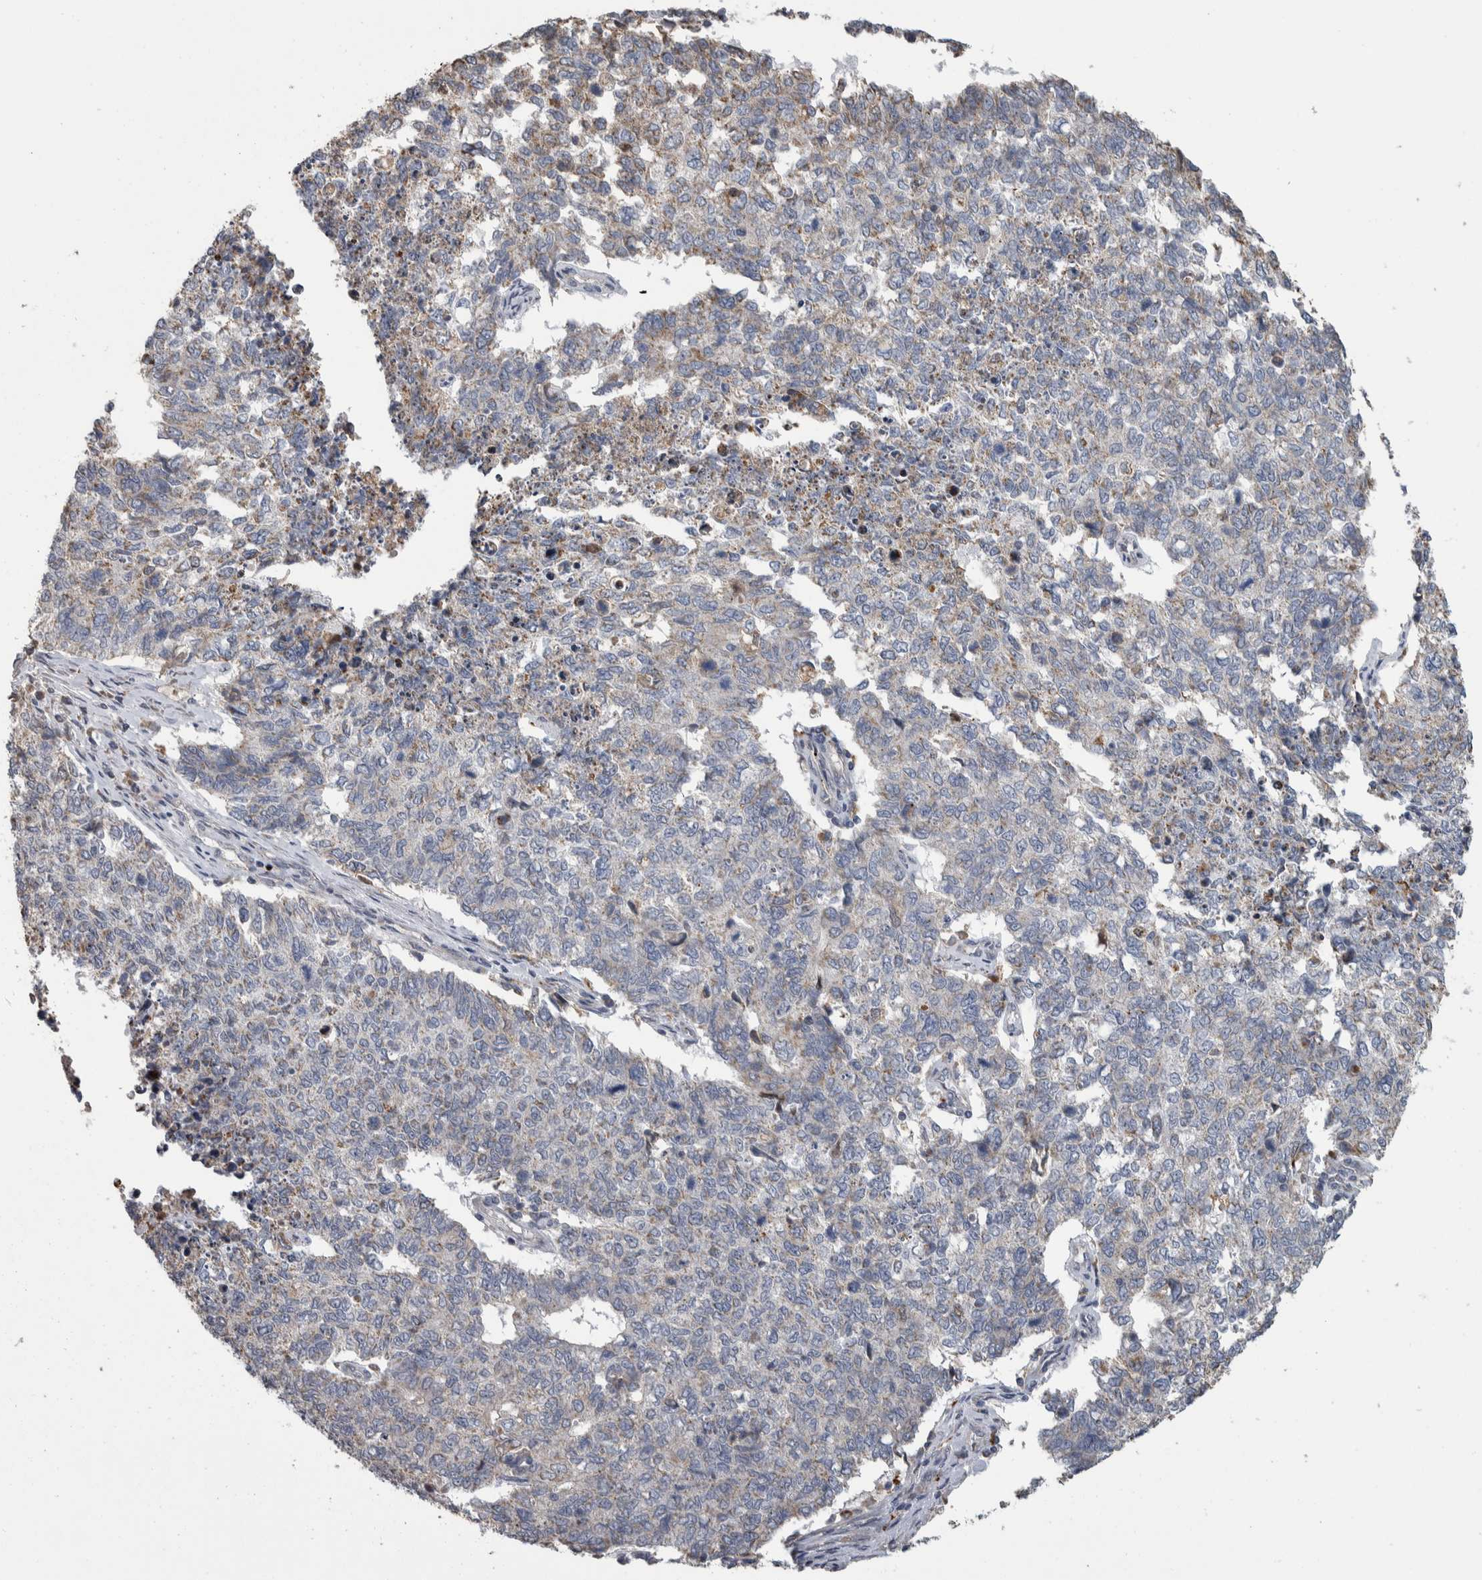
{"staining": {"intensity": "weak", "quantity": "25%-75%", "location": "cytoplasmic/membranous"}, "tissue": "cervical cancer", "cell_type": "Tumor cells", "image_type": "cancer", "snomed": [{"axis": "morphology", "description": "Squamous cell carcinoma, NOS"}, {"axis": "topography", "description": "Cervix"}], "caption": "The micrograph displays a brown stain indicating the presence of a protein in the cytoplasmic/membranous of tumor cells in cervical squamous cell carcinoma.", "gene": "FAM83G", "patient": {"sex": "female", "age": 63}}